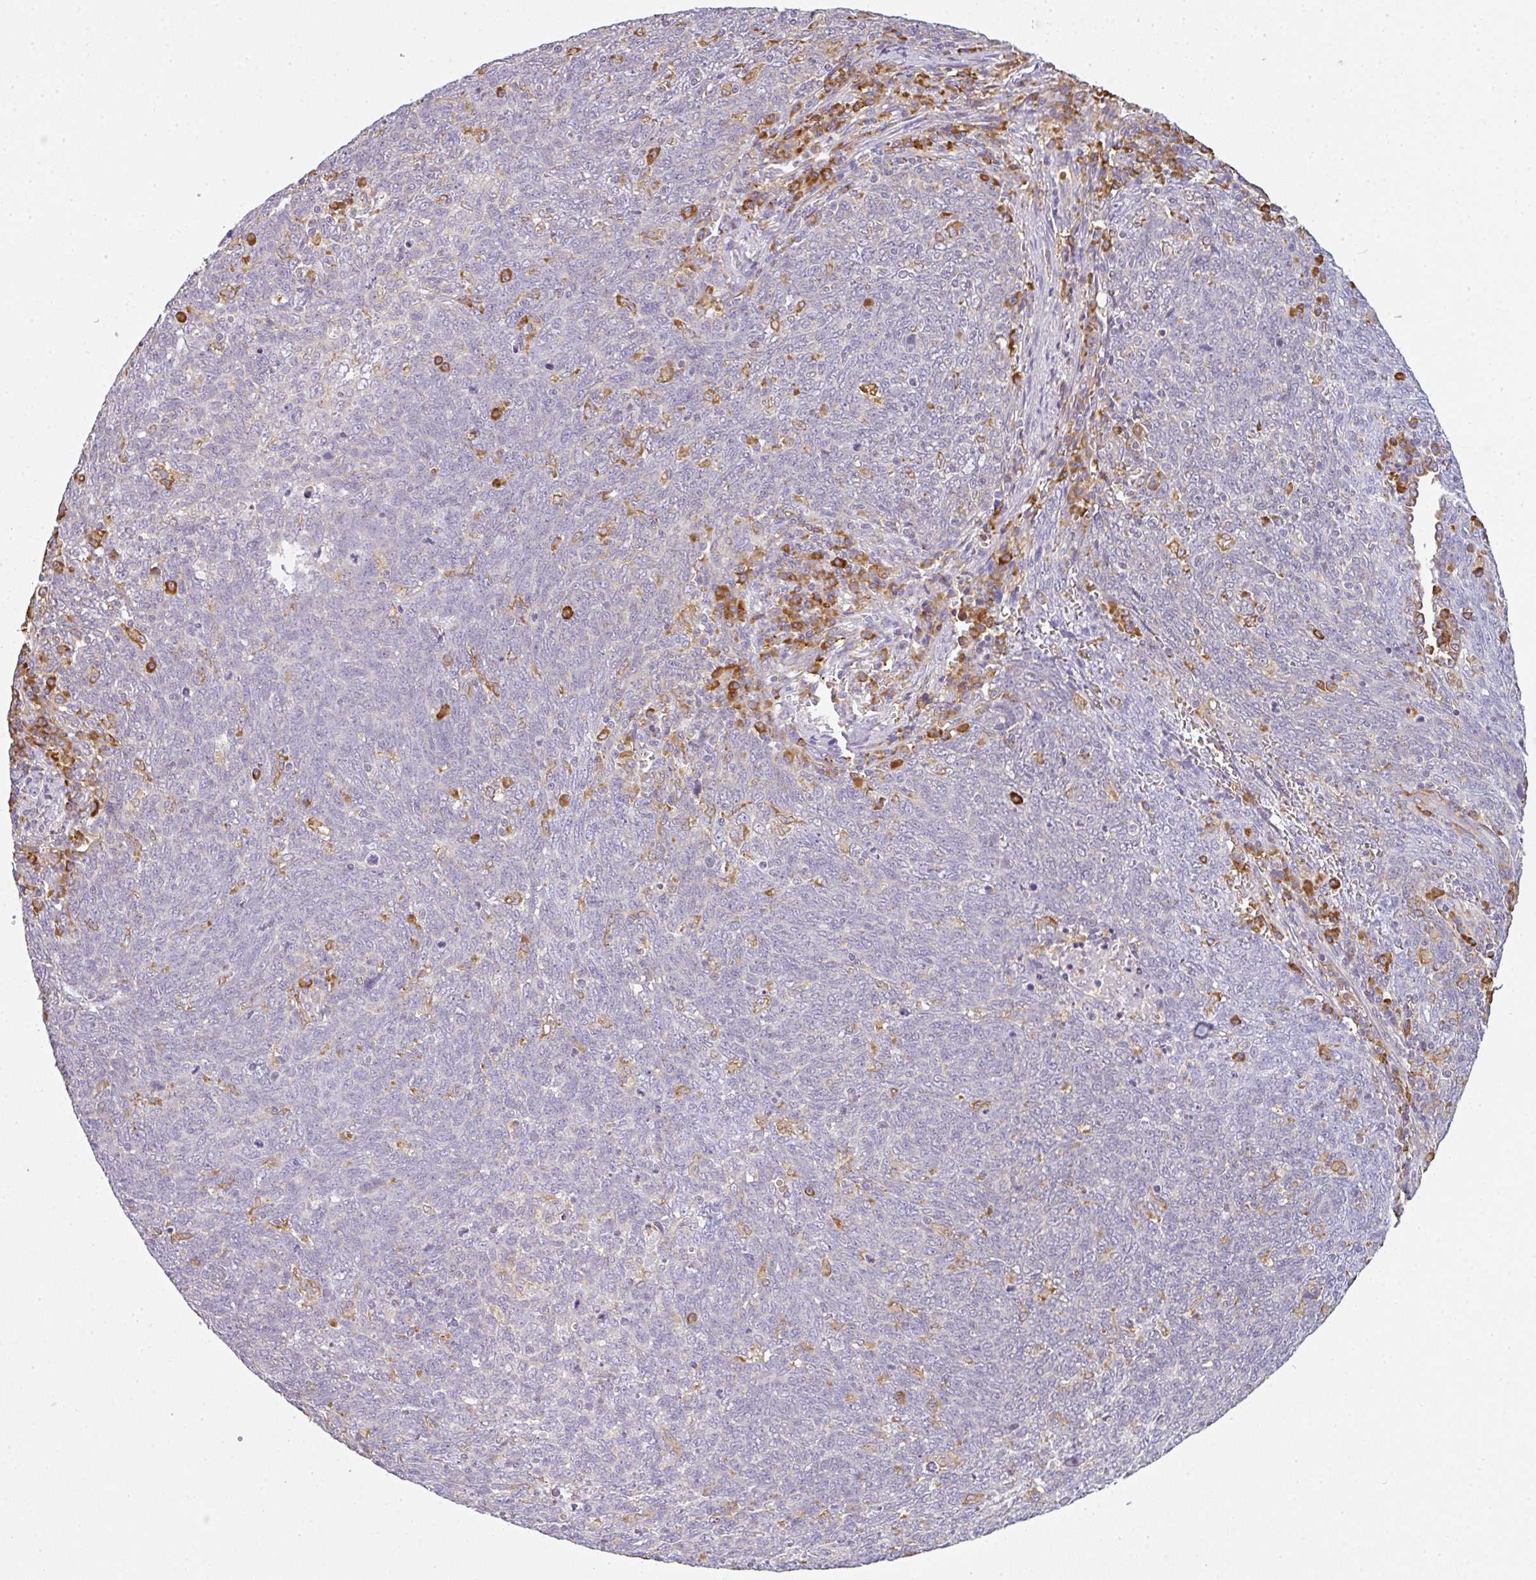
{"staining": {"intensity": "negative", "quantity": "none", "location": "none"}, "tissue": "lung cancer", "cell_type": "Tumor cells", "image_type": "cancer", "snomed": [{"axis": "morphology", "description": "Squamous cell carcinoma, NOS"}, {"axis": "topography", "description": "Lung"}], "caption": "Immunohistochemistry micrograph of human lung cancer (squamous cell carcinoma) stained for a protein (brown), which shows no positivity in tumor cells.", "gene": "DOK4", "patient": {"sex": "female", "age": 72}}